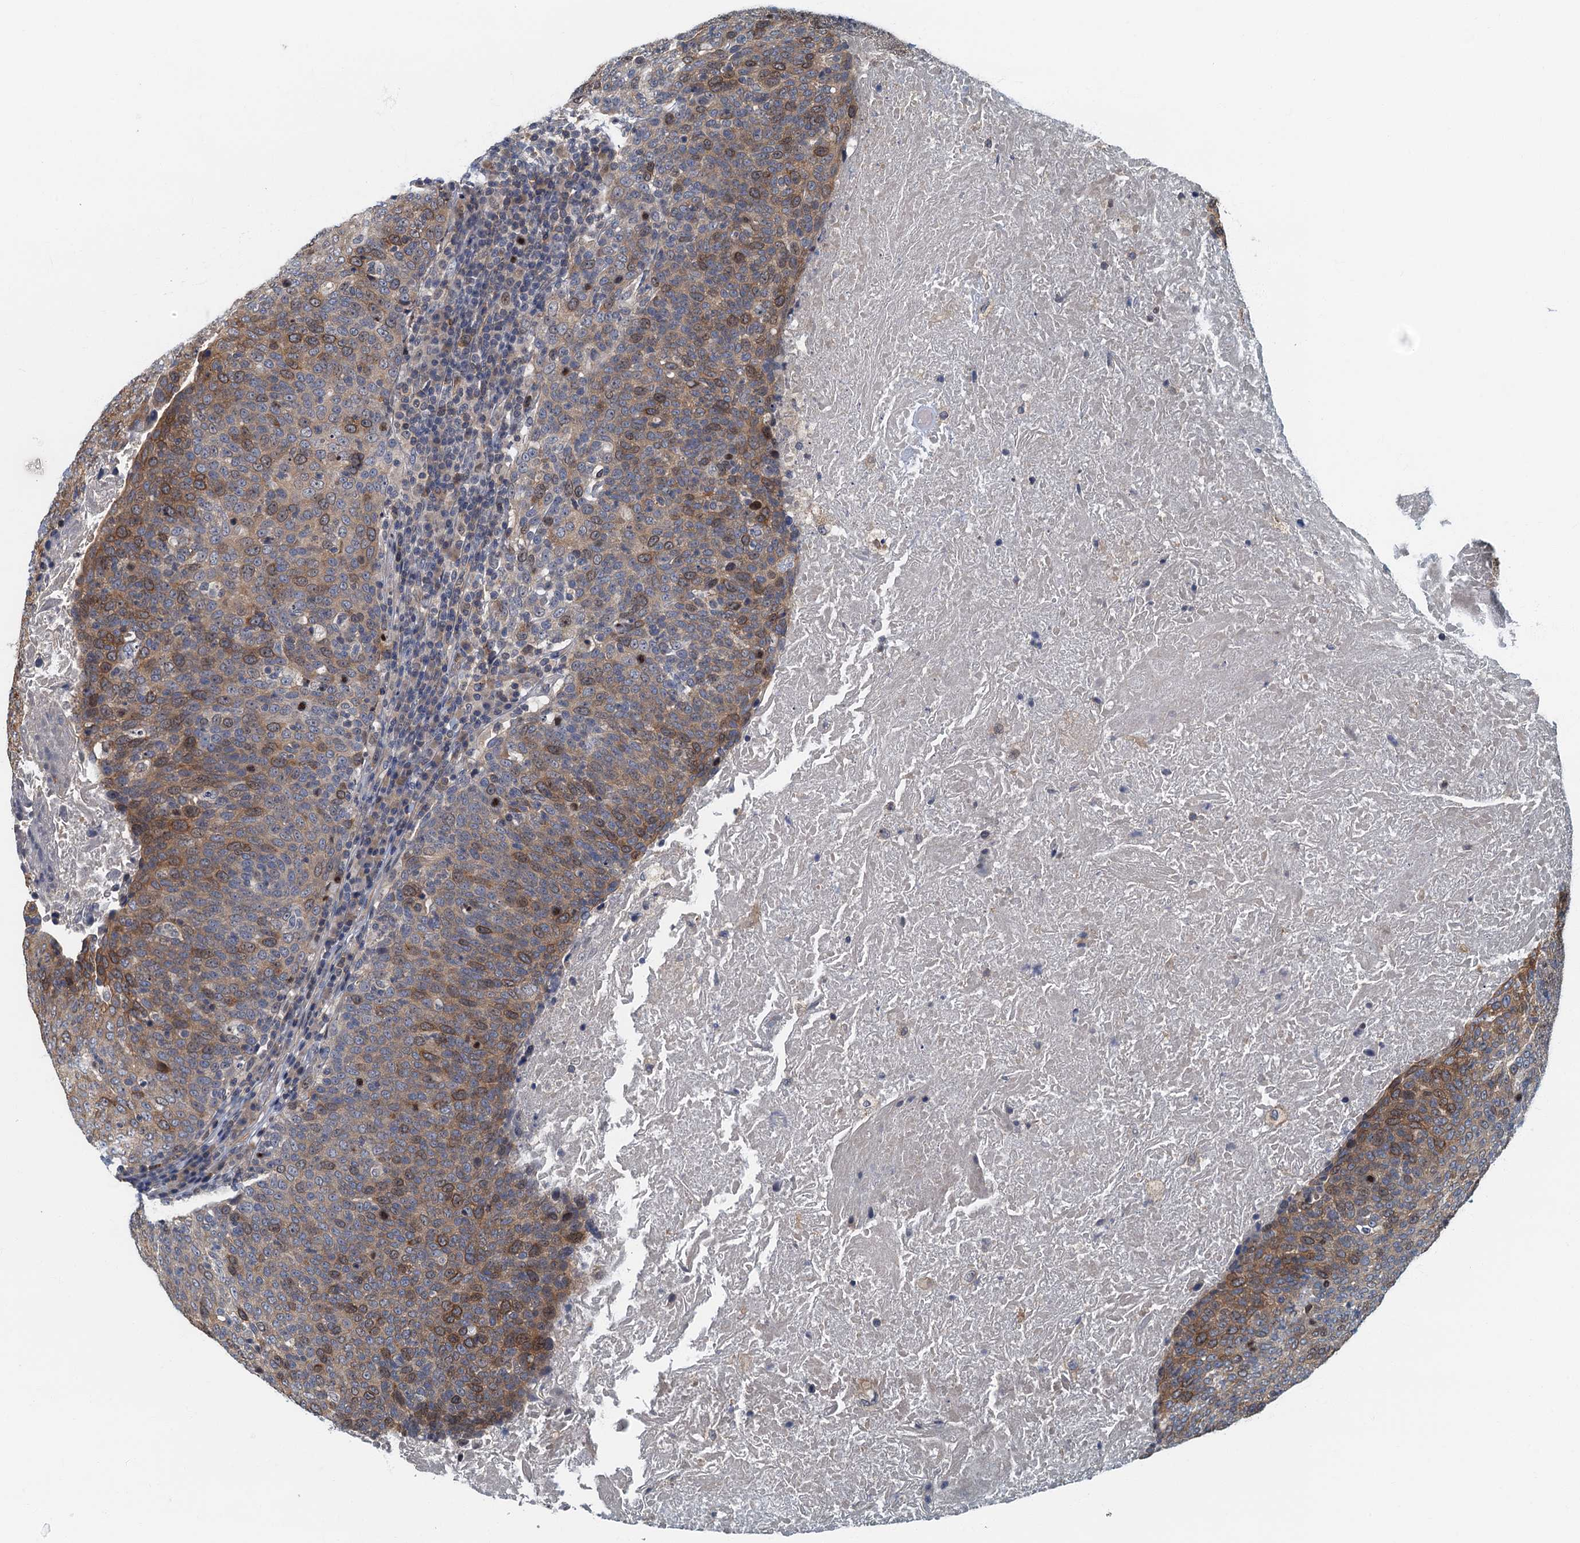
{"staining": {"intensity": "moderate", "quantity": ">75%", "location": "cytoplasmic/membranous"}, "tissue": "head and neck cancer", "cell_type": "Tumor cells", "image_type": "cancer", "snomed": [{"axis": "morphology", "description": "Squamous cell carcinoma, NOS"}, {"axis": "morphology", "description": "Squamous cell carcinoma, metastatic, NOS"}, {"axis": "topography", "description": "Lymph node"}, {"axis": "topography", "description": "Head-Neck"}], "caption": "This is a histology image of IHC staining of squamous cell carcinoma (head and neck), which shows moderate staining in the cytoplasmic/membranous of tumor cells.", "gene": "CKAP2L", "patient": {"sex": "male", "age": 62}}